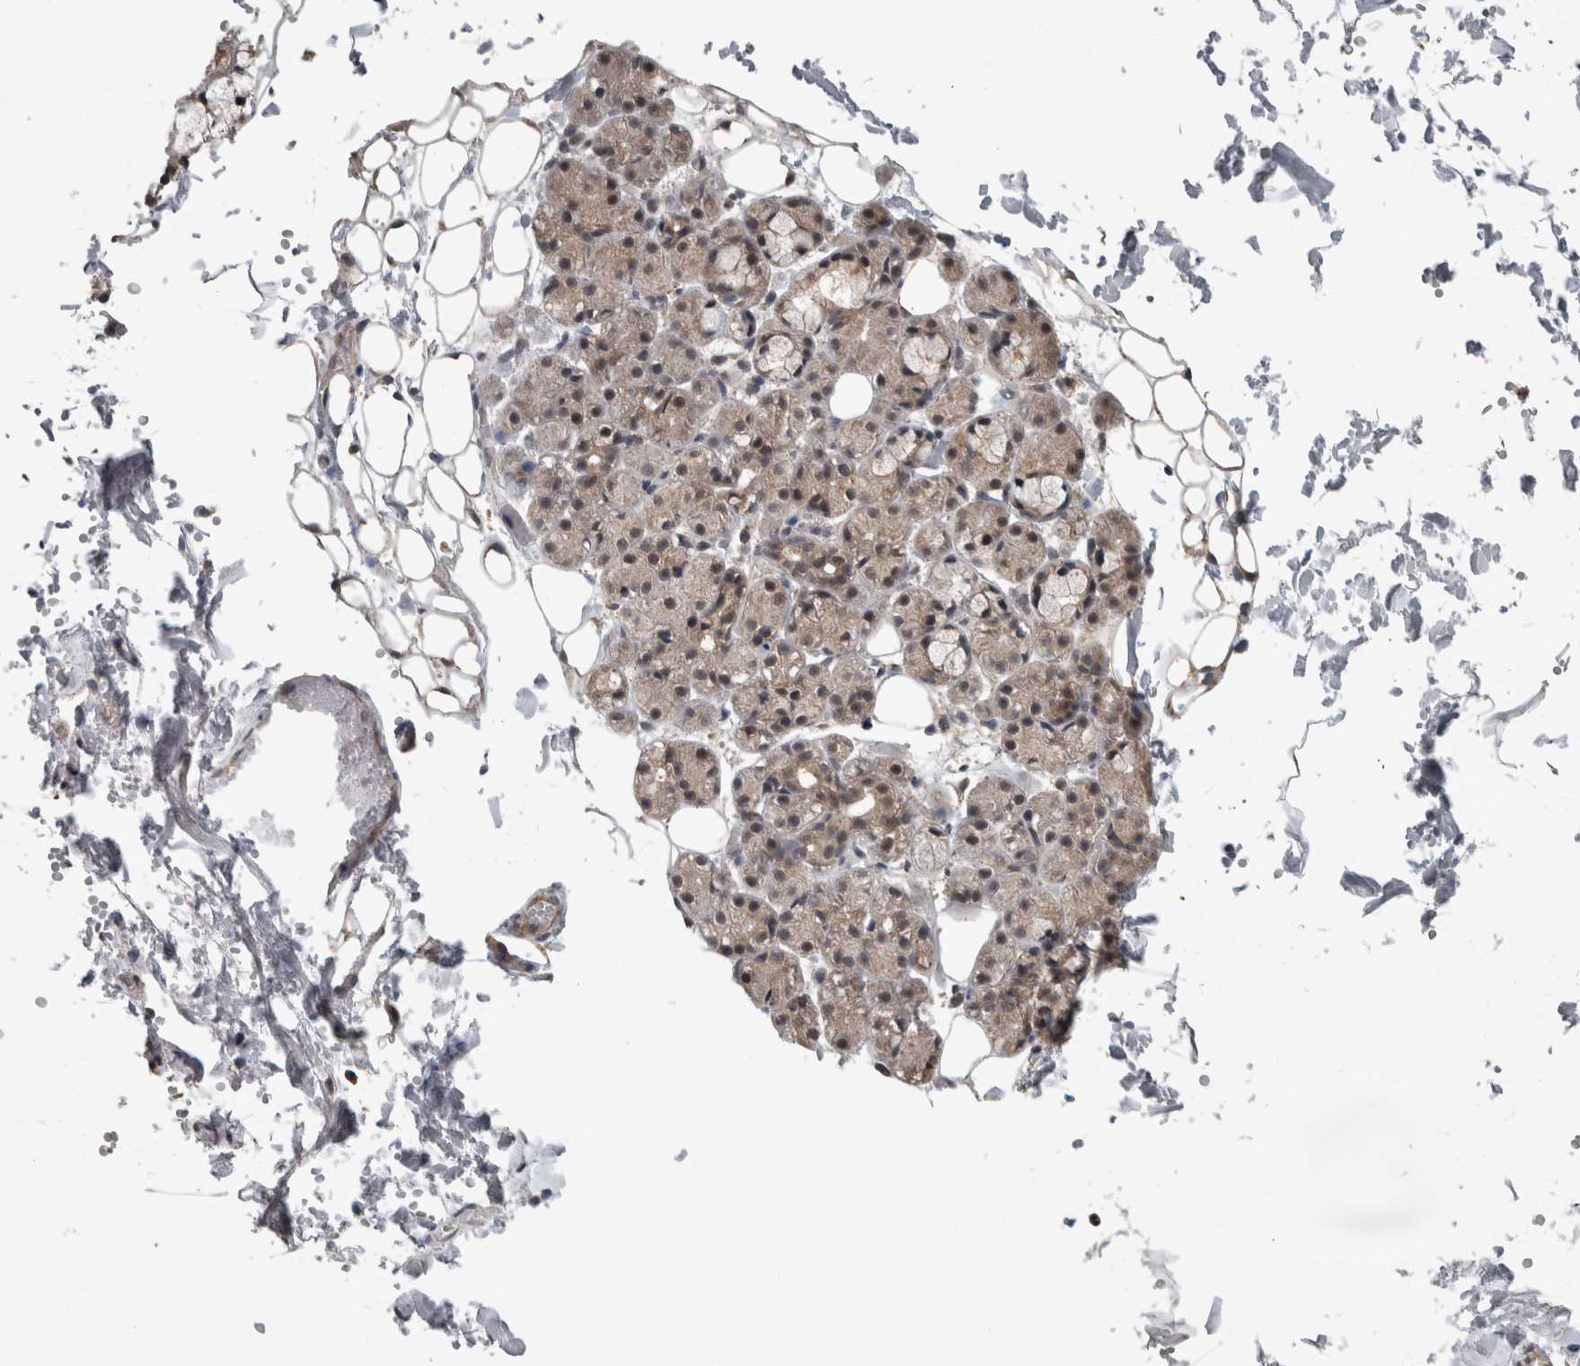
{"staining": {"intensity": "moderate", "quantity": "25%-75%", "location": "cytoplasmic/membranous,nuclear"}, "tissue": "salivary gland", "cell_type": "Glandular cells", "image_type": "normal", "snomed": [{"axis": "morphology", "description": "Normal tissue, NOS"}, {"axis": "topography", "description": "Salivary gland"}], "caption": "A high-resolution micrograph shows immunohistochemistry (IHC) staining of benign salivary gland, which shows moderate cytoplasmic/membranous,nuclear staining in approximately 25%-75% of glandular cells. (IHC, brightfield microscopy, high magnification).", "gene": "ENY2", "patient": {"sex": "male", "age": 63}}